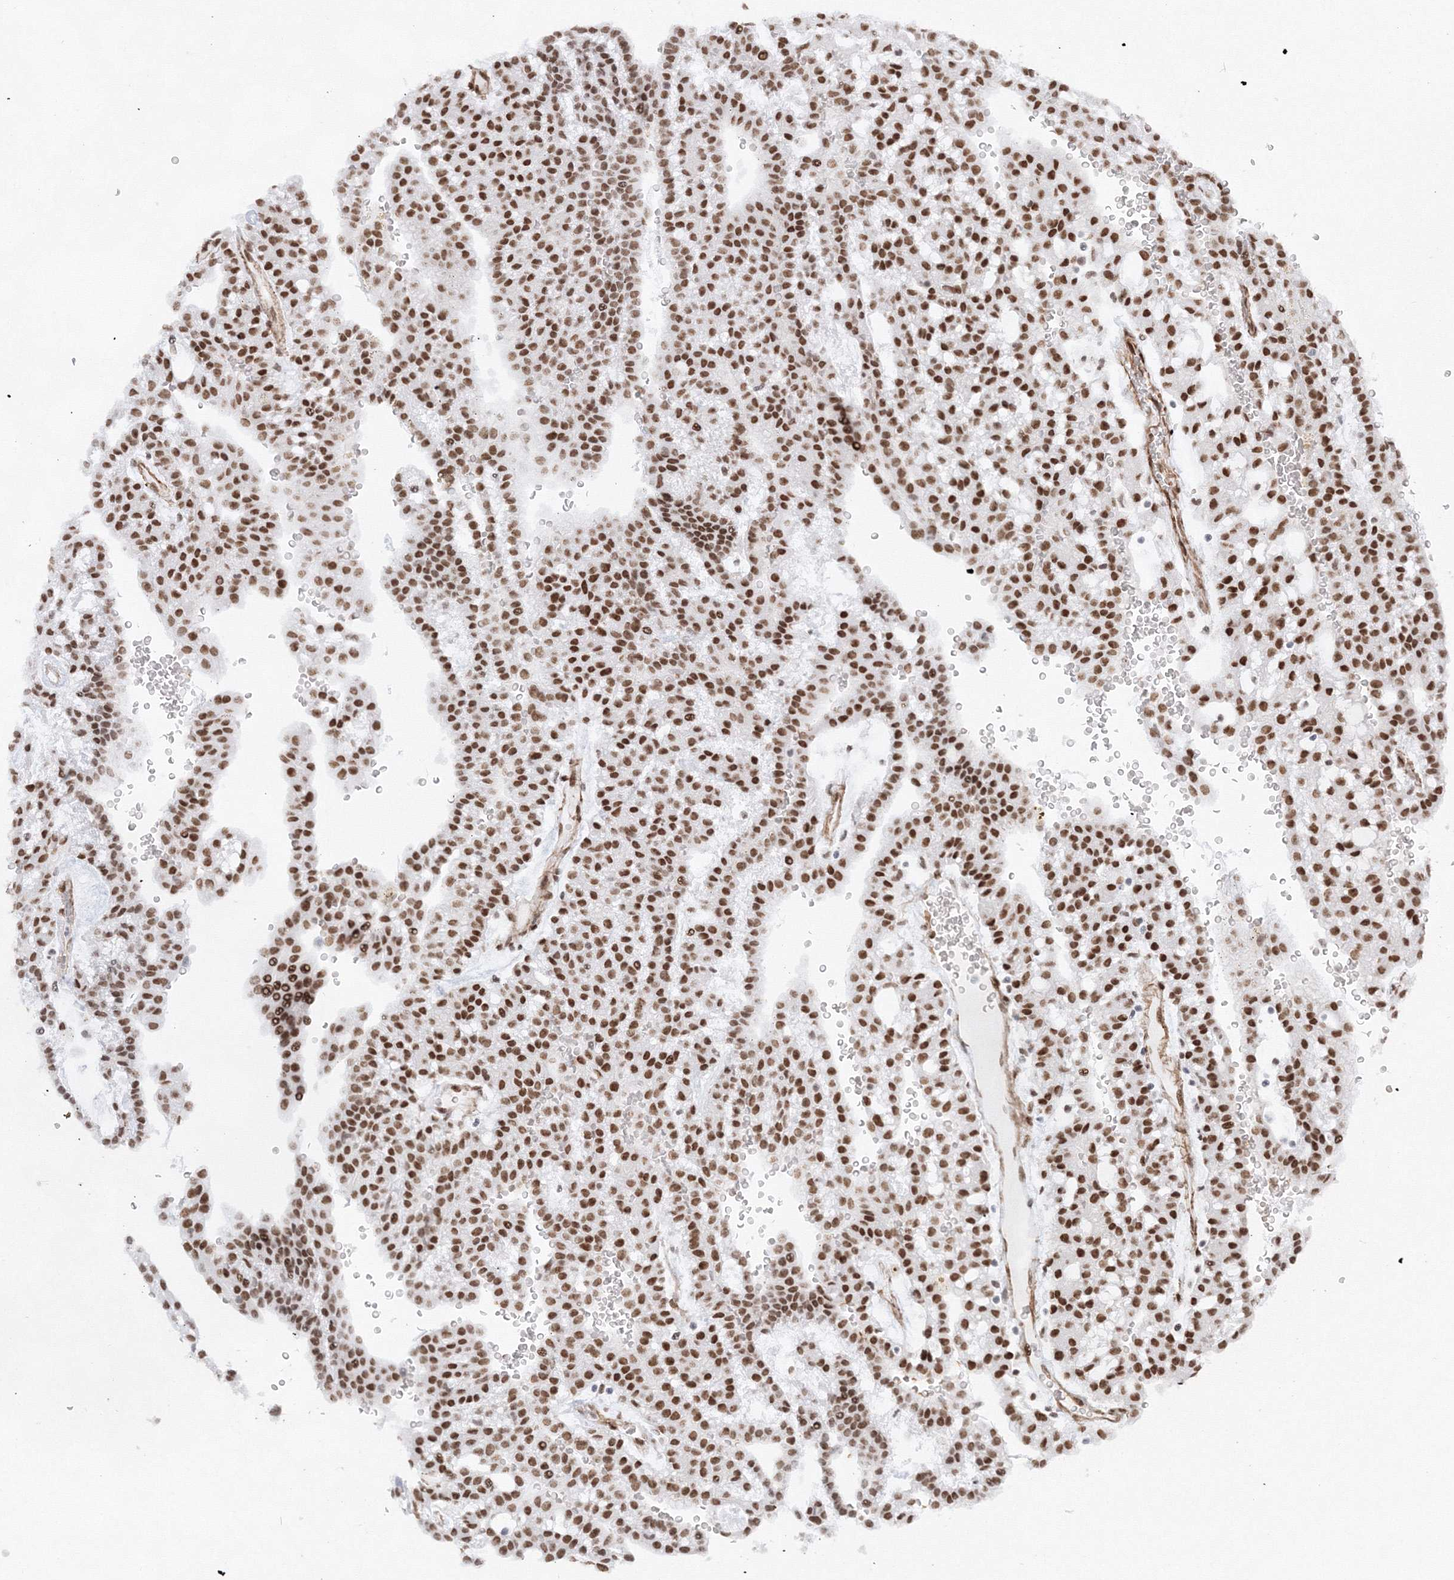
{"staining": {"intensity": "strong", "quantity": ">75%", "location": "nuclear"}, "tissue": "renal cancer", "cell_type": "Tumor cells", "image_type": "cancer", "snomed": [{"axis": "morphology", "description": "Adenocarcinoma, NOS"}, {"axis": "topography", "description": "Kidney"}], "caption": "Immunohistochemistry (IHC) of human renal adenocarcinoma exhibits high levels of strong nuclear staining in approximately >75% of tumor cells. Using DAB (3,3'-diaminobenzidine) (brown) and hematoxylin (blue) stains, captured at high magnification using brightfield microscopy.", "gene": "ZNF638", "patient": {"sex": "male", "age": 63}}